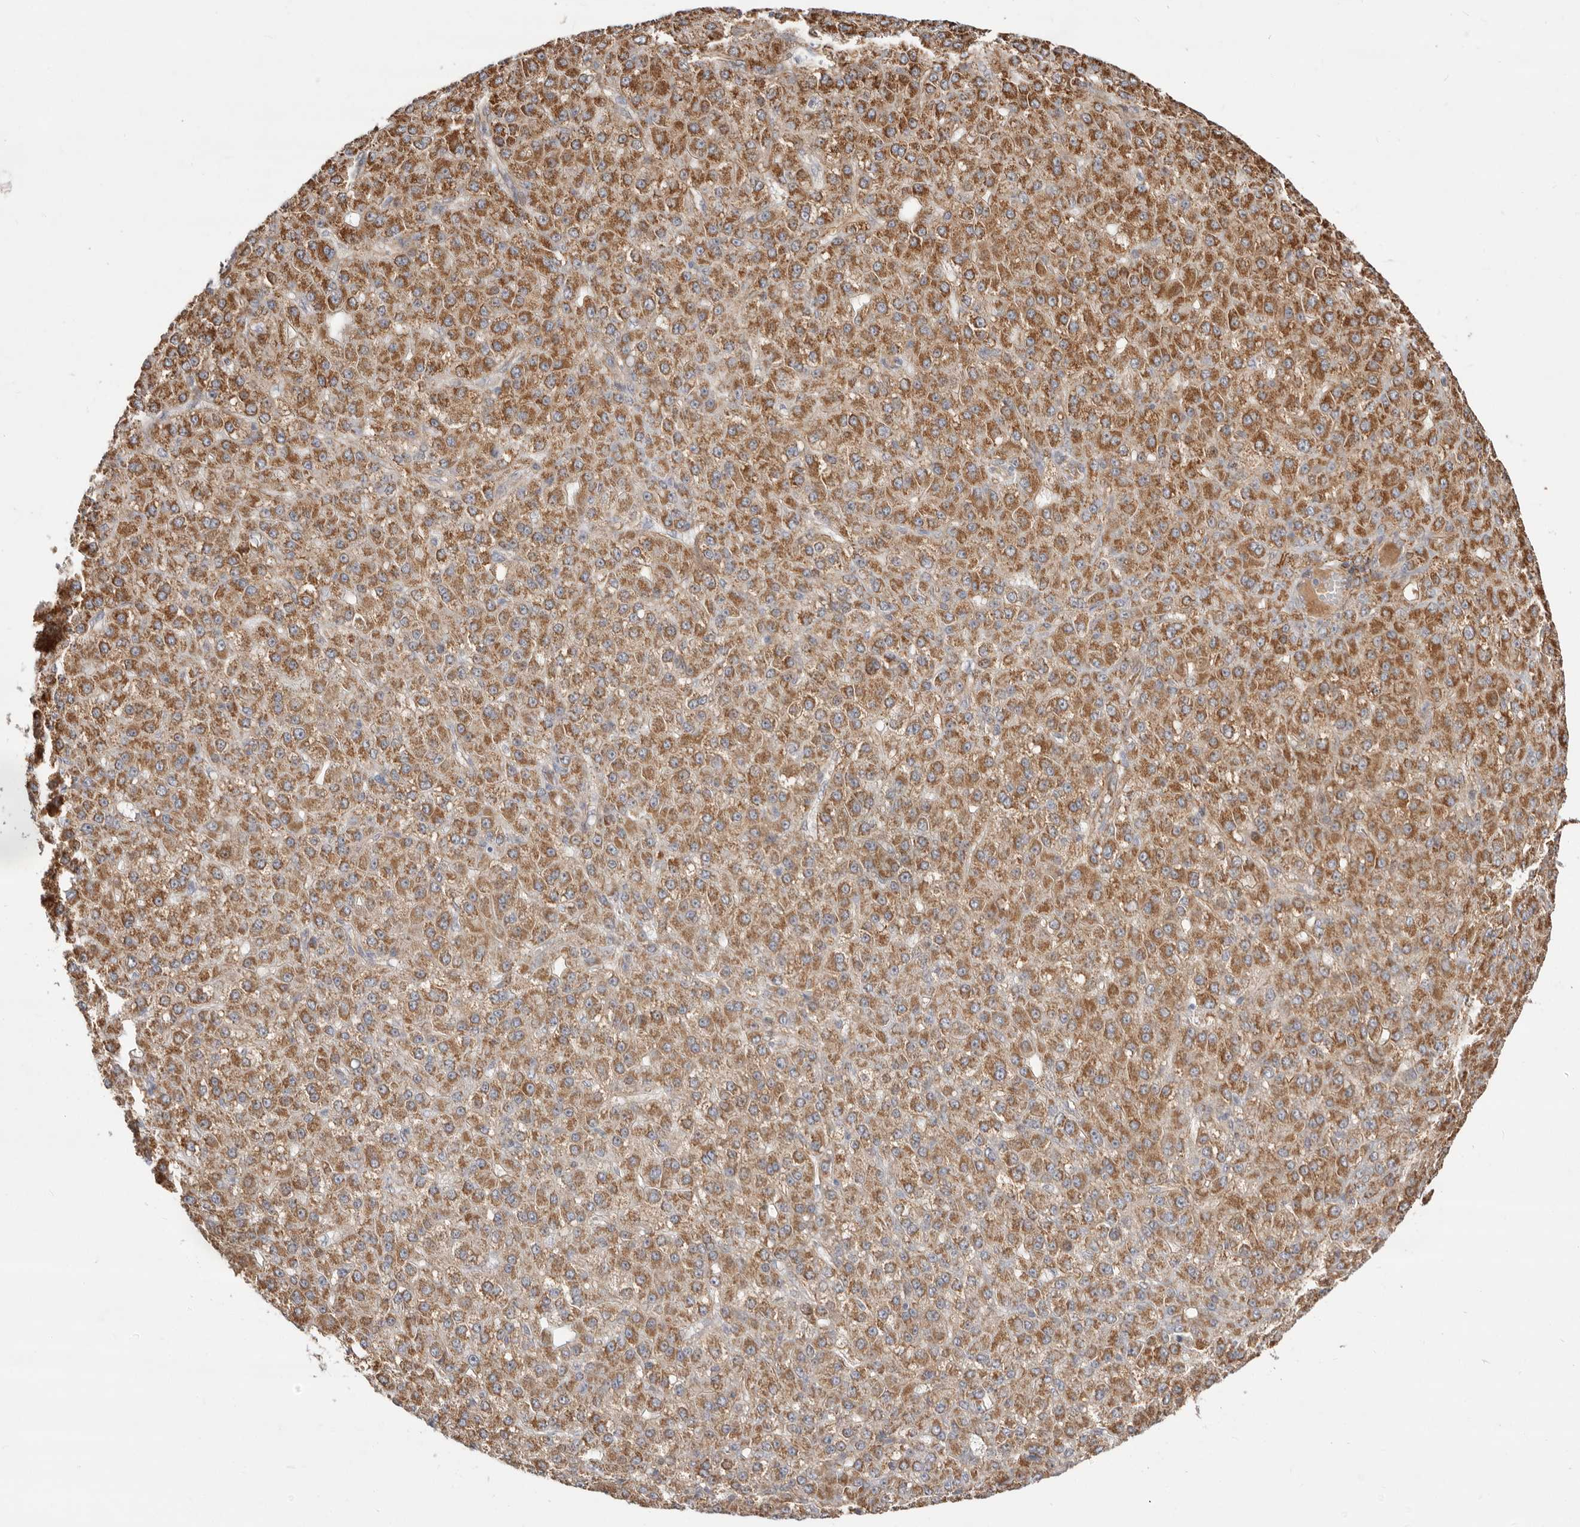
{"staining": {"intensity": "moderate", "quantity": ">75%", "location": "cytoplasmic/membranous"}, "tissue": "liver cancer", "cell_type": "Tumor cells", "image_type": "cancer", "snomed": [{"axis": "morphology", "description": "Carcinoma, Hepatocellular, NOS"}, {"axis": "topography", "description": "Liver"}], "caption": "IHC of hepatocellular carcinoma (liver) shows medium levels of moderate cytoplasmic/membranous positivity in about >75% of tumor cells.", "gene": "SZT2", "patient": {"sex": "male", "age": 67}}